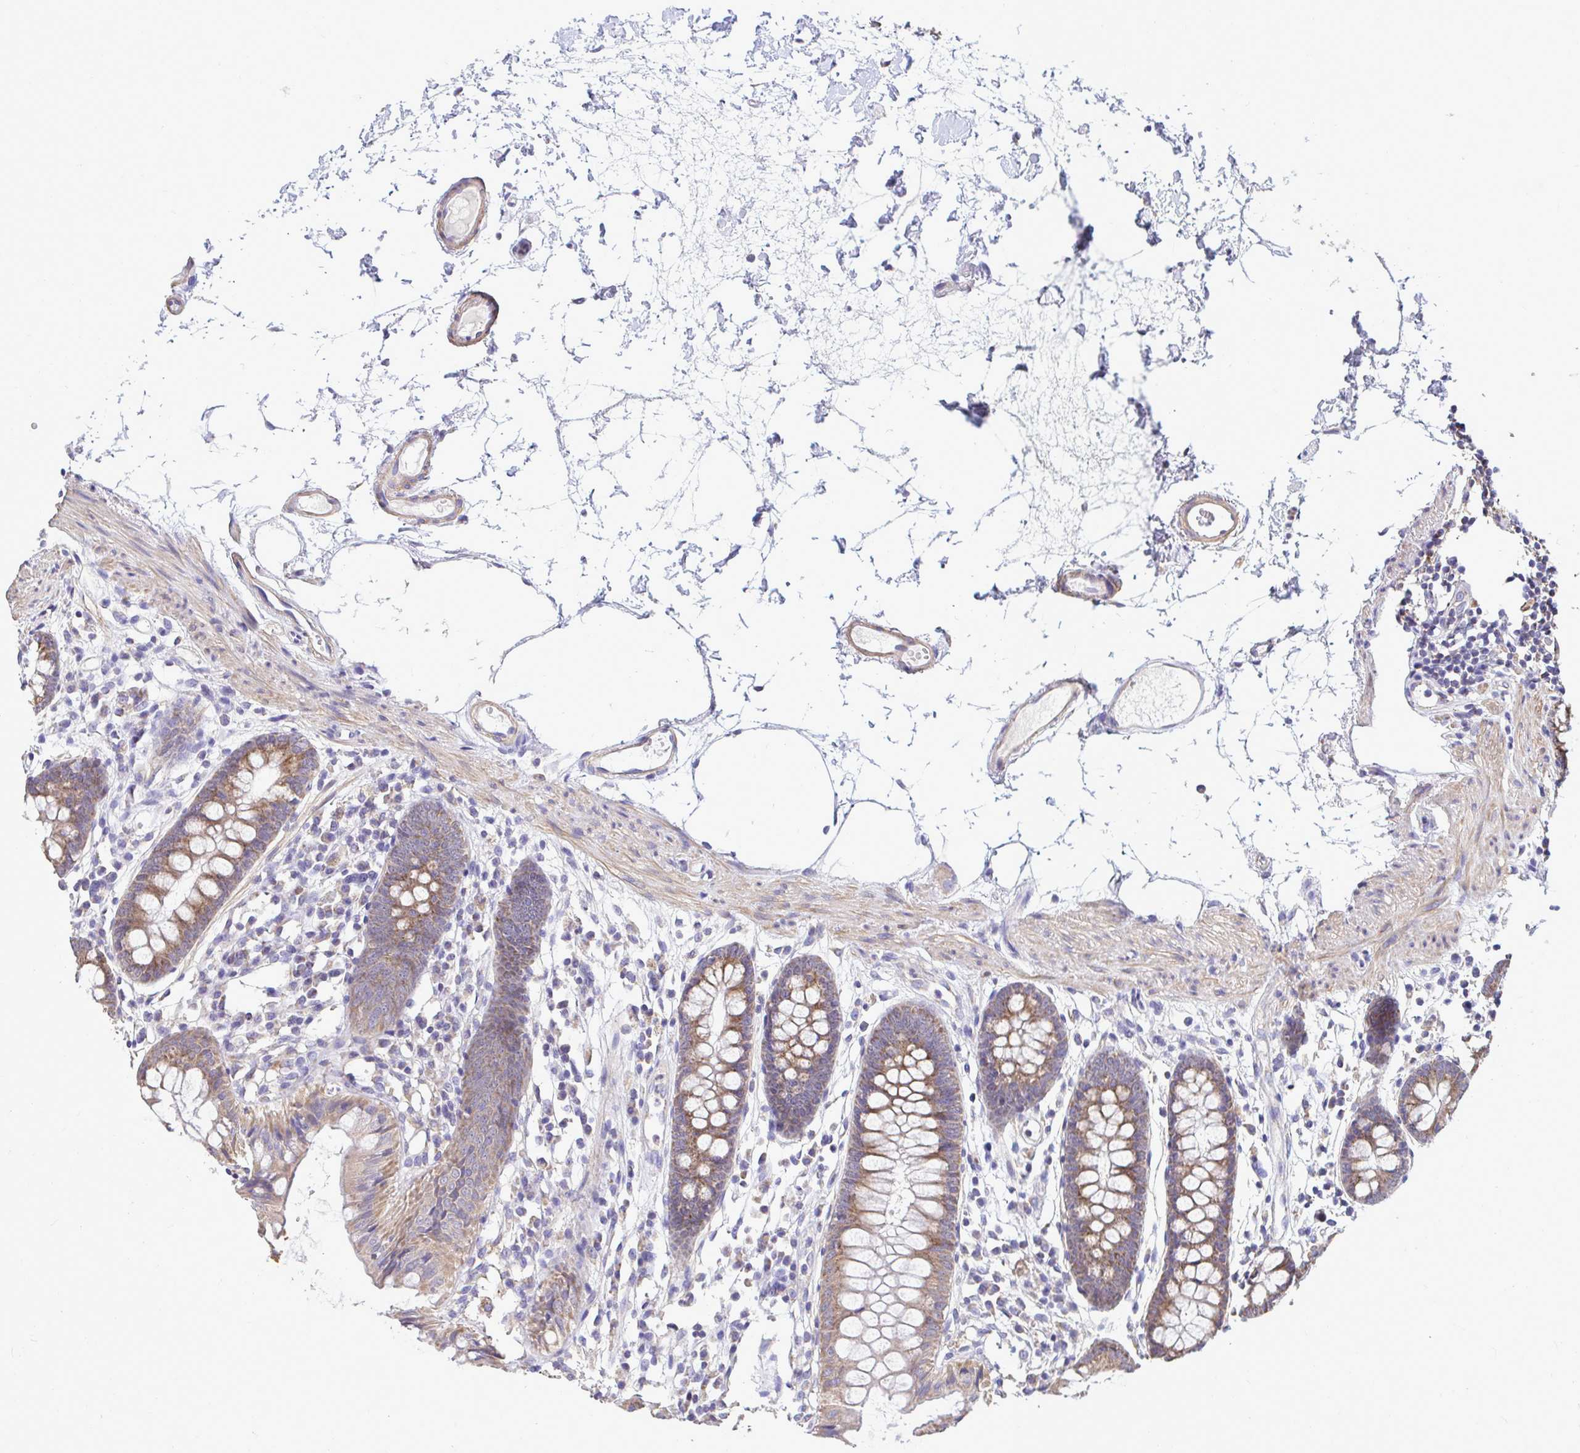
{"staining": {"intensity": "negative", "quantity": "none", "location": "none"}, "tissue": "colon", "cell_type": "Endothelial cells", "image_type": "normal", "snomed": [{"axis": "morphology", "description": "Normal tissue, NOS"}, {"axis": "topography", "description": "Colon"}], "caption": "Immunohistochemistry histopathology image of unremarkable colon: colon stained with DAB (3,3'-diaminobenzidine) displays no significant protein positivity in endothelial cells.", "gene": "ENSG00000269547", "patient": {"sex": "female", "age": 84}}